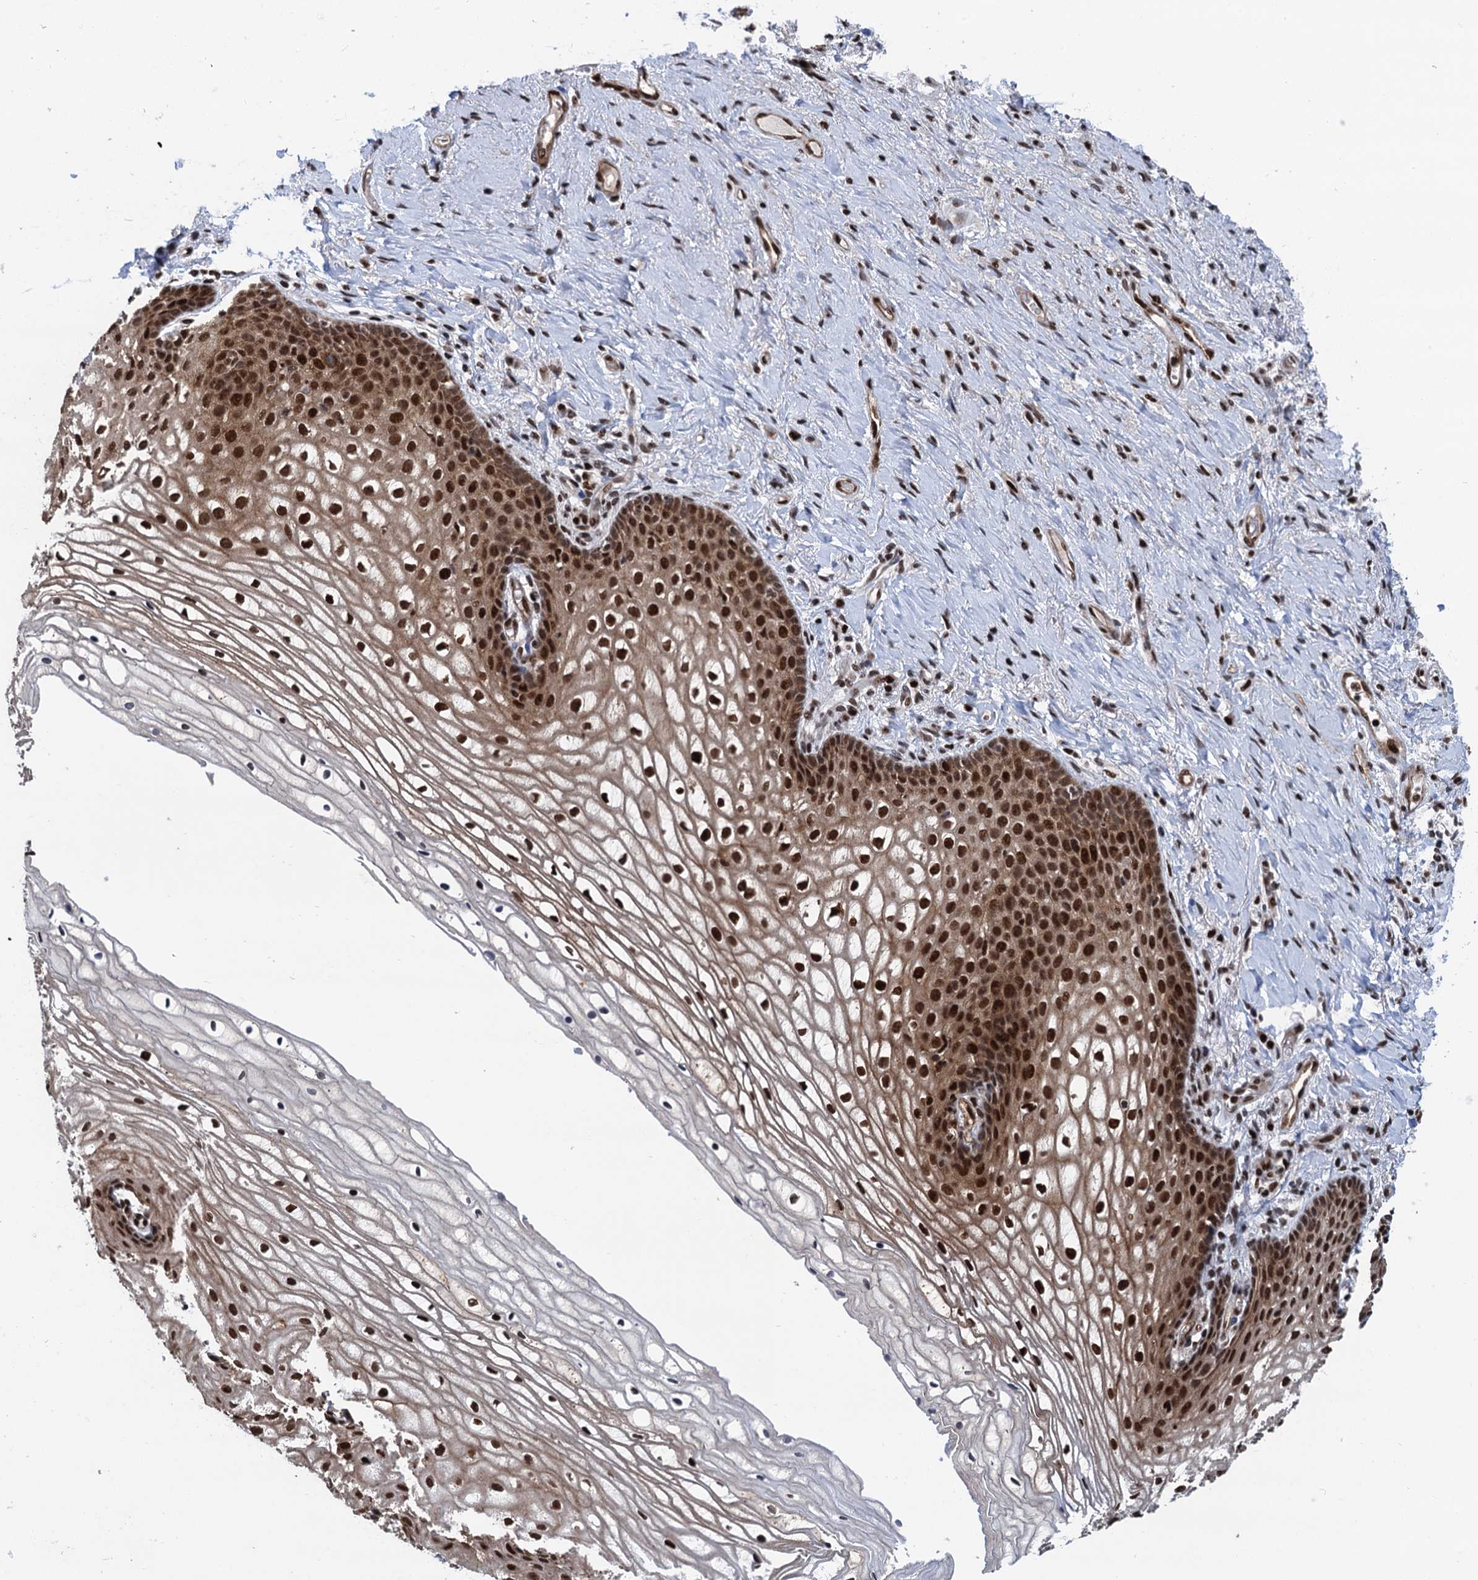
{"staining": {"intensity": "strong", "quantity": ">75%", "location": "cytoplasmic/membranous,nuclear"}, "tissue": "vagina", "cell_type": "Squamous epithelial cells", "image_type": "normal", "snomed": [{"axis": "morphology", "description": "Normal tissue, NOS"}, {"axis": "topography", "description": "Vagina"}], "caption": "The image shows staining of normal vagina, revealing strong cytoplasmic/membranous,nuclear protein staining (brown color) within squamous epithelial cells. Ihc stains the protein of interest in brown and the nuclei are stained blue.", "gene": "PPP4R1", "patient": {"sex": "female", "age": 60}}